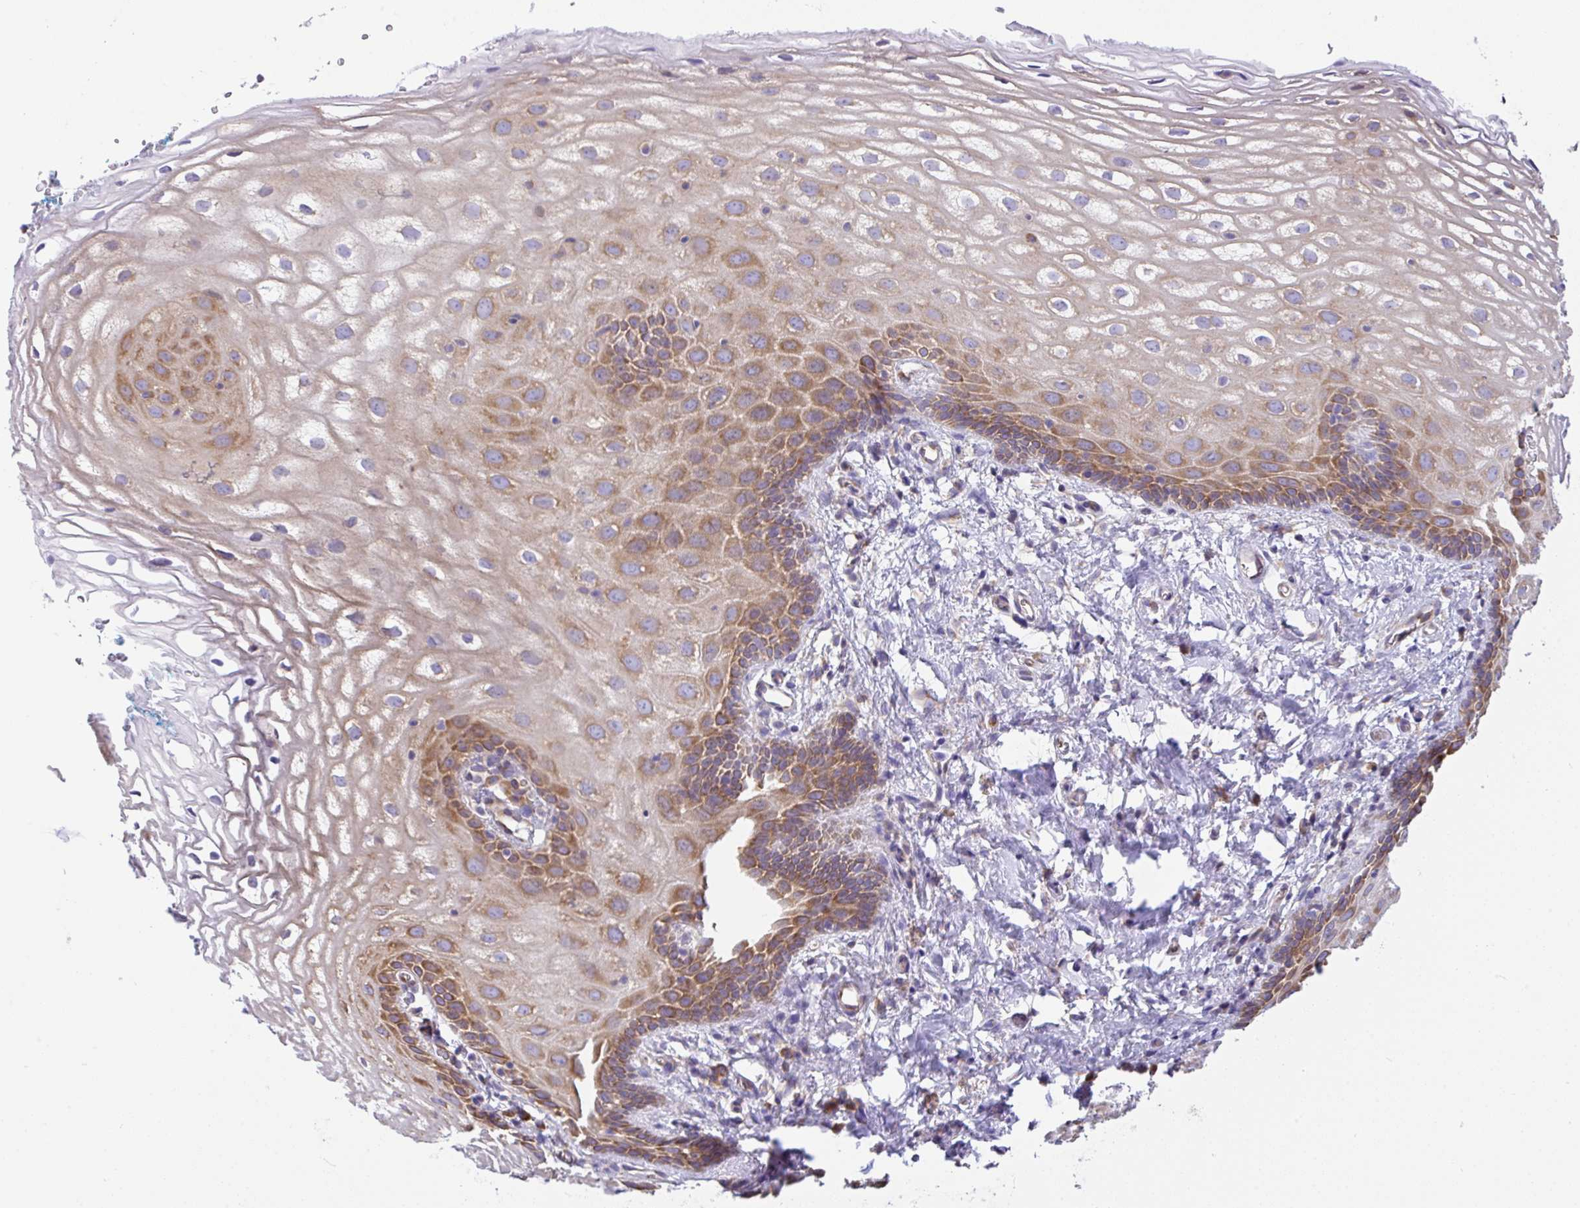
{"staining": {"intensity": "moderate", "quantity": "25%-75%", "location": "cytoplasmic/membranous"}, "tissue": "vagina", "cell_type": "Squamous epithelial cells", "image_type": "normal", "snomed": [{"axis": "morphology", "description": "Normal tissue, NOS"}, {"axis": "morphology", "description": "Adenocarcinoma, NOS"}, {"axis": "topography", "description": "Rectum"}, {"axis": "topography", "description": "Vagina"}, {"axis": "topography", "description": "Peripheral nerve tissue"}], "caption": "A high-resolution image shows immunohistochemistry (IHC) staining of unremarkable vagina, which demonstrates moderate cytoplasmic/membranous staining in approximately 25%-75% of squamous epithelial cells. Using DAB (3,3'-diaminobenzidine) (brown) and hematoxylin (blue) stains, captured at high magnification using brightfield microscopy.", "gene": "GFPT2", "patient": {"sex": "female", "age": 71}}